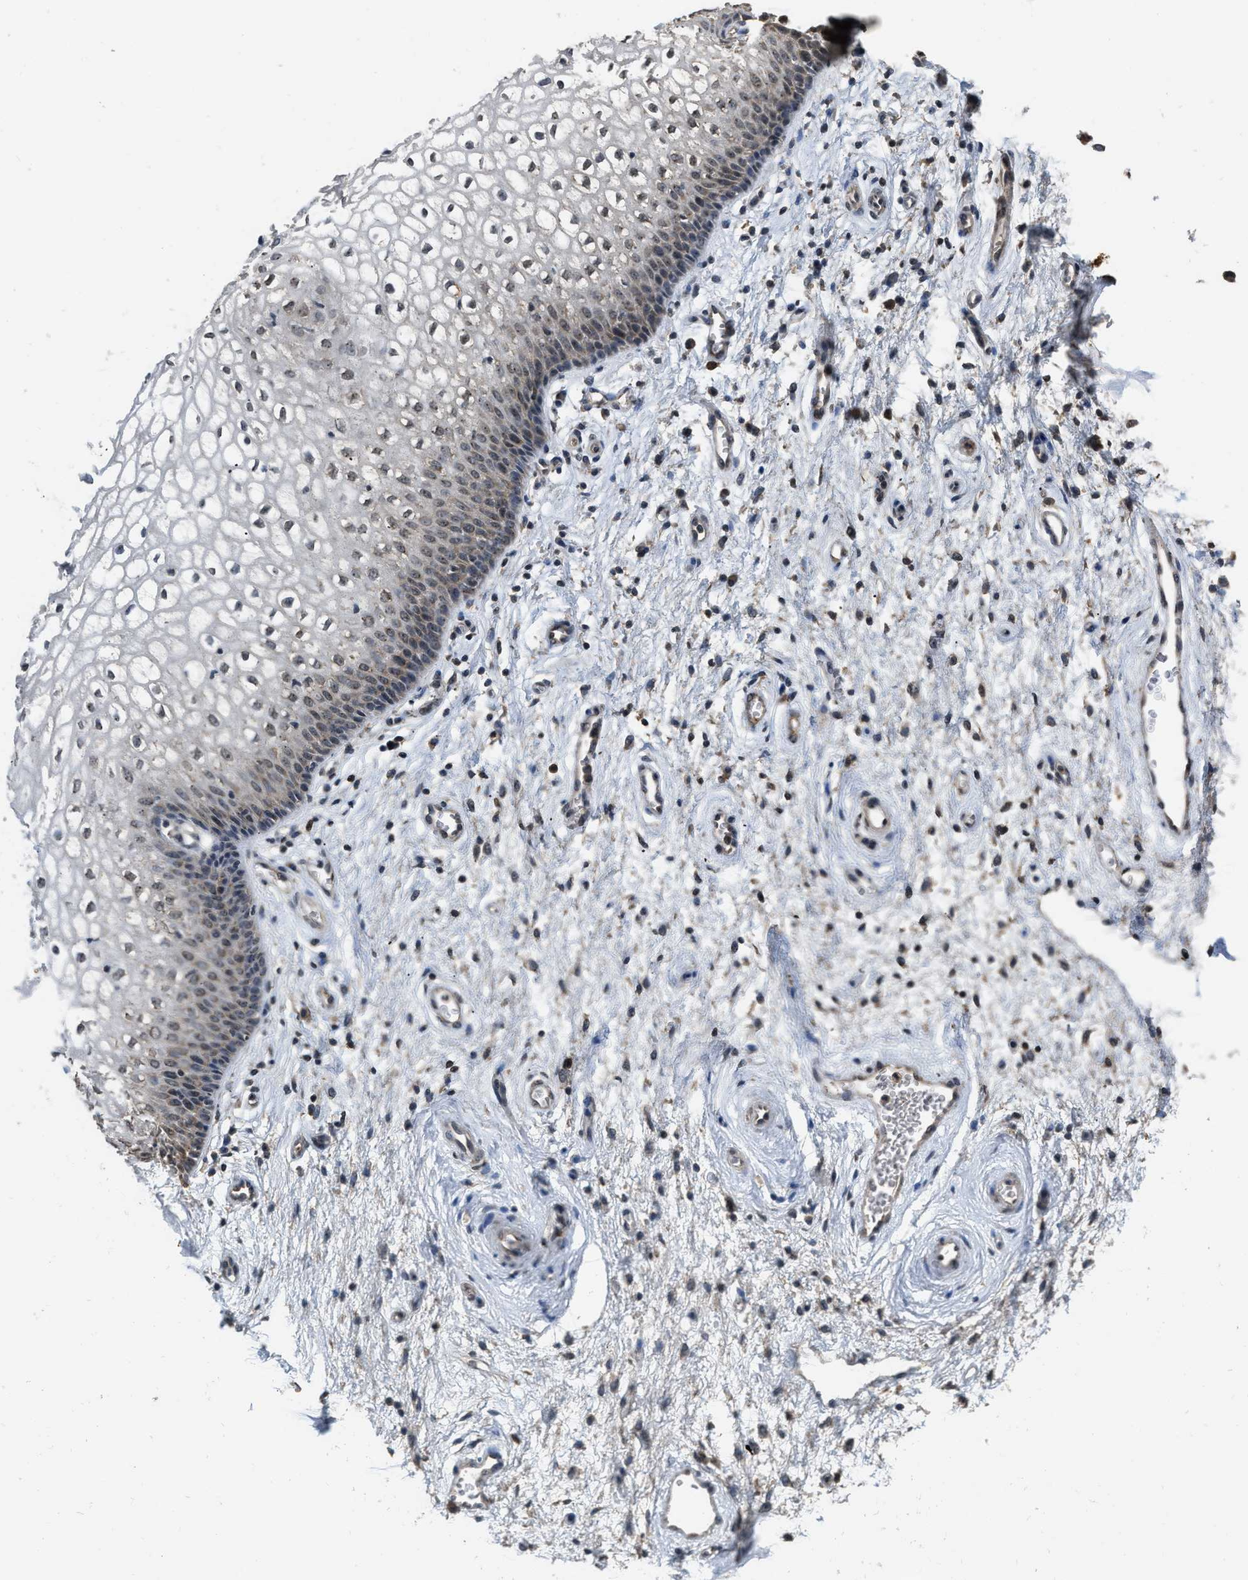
{"staining": {"intensity": "weak", "quantity": ">75%", "location": "nuclear"}, "tissue": "vagina", "cell_type": "Squamous epithelial cells", "image_type": "normal", "snomed": [{"axis": "morphology", "description": "Normal tissue, NOS"}, {"axis": "topography", "description": "Vagina"}], "caption": "A brown stain labels weak nuclear positivity of a protein in squamous epithelial cells of benign vagina. (DAB = brown stain, brightfield microscopy at high magnification).", "gene": "DENND6B", "patient": {"sex": "female", "age": 34}}